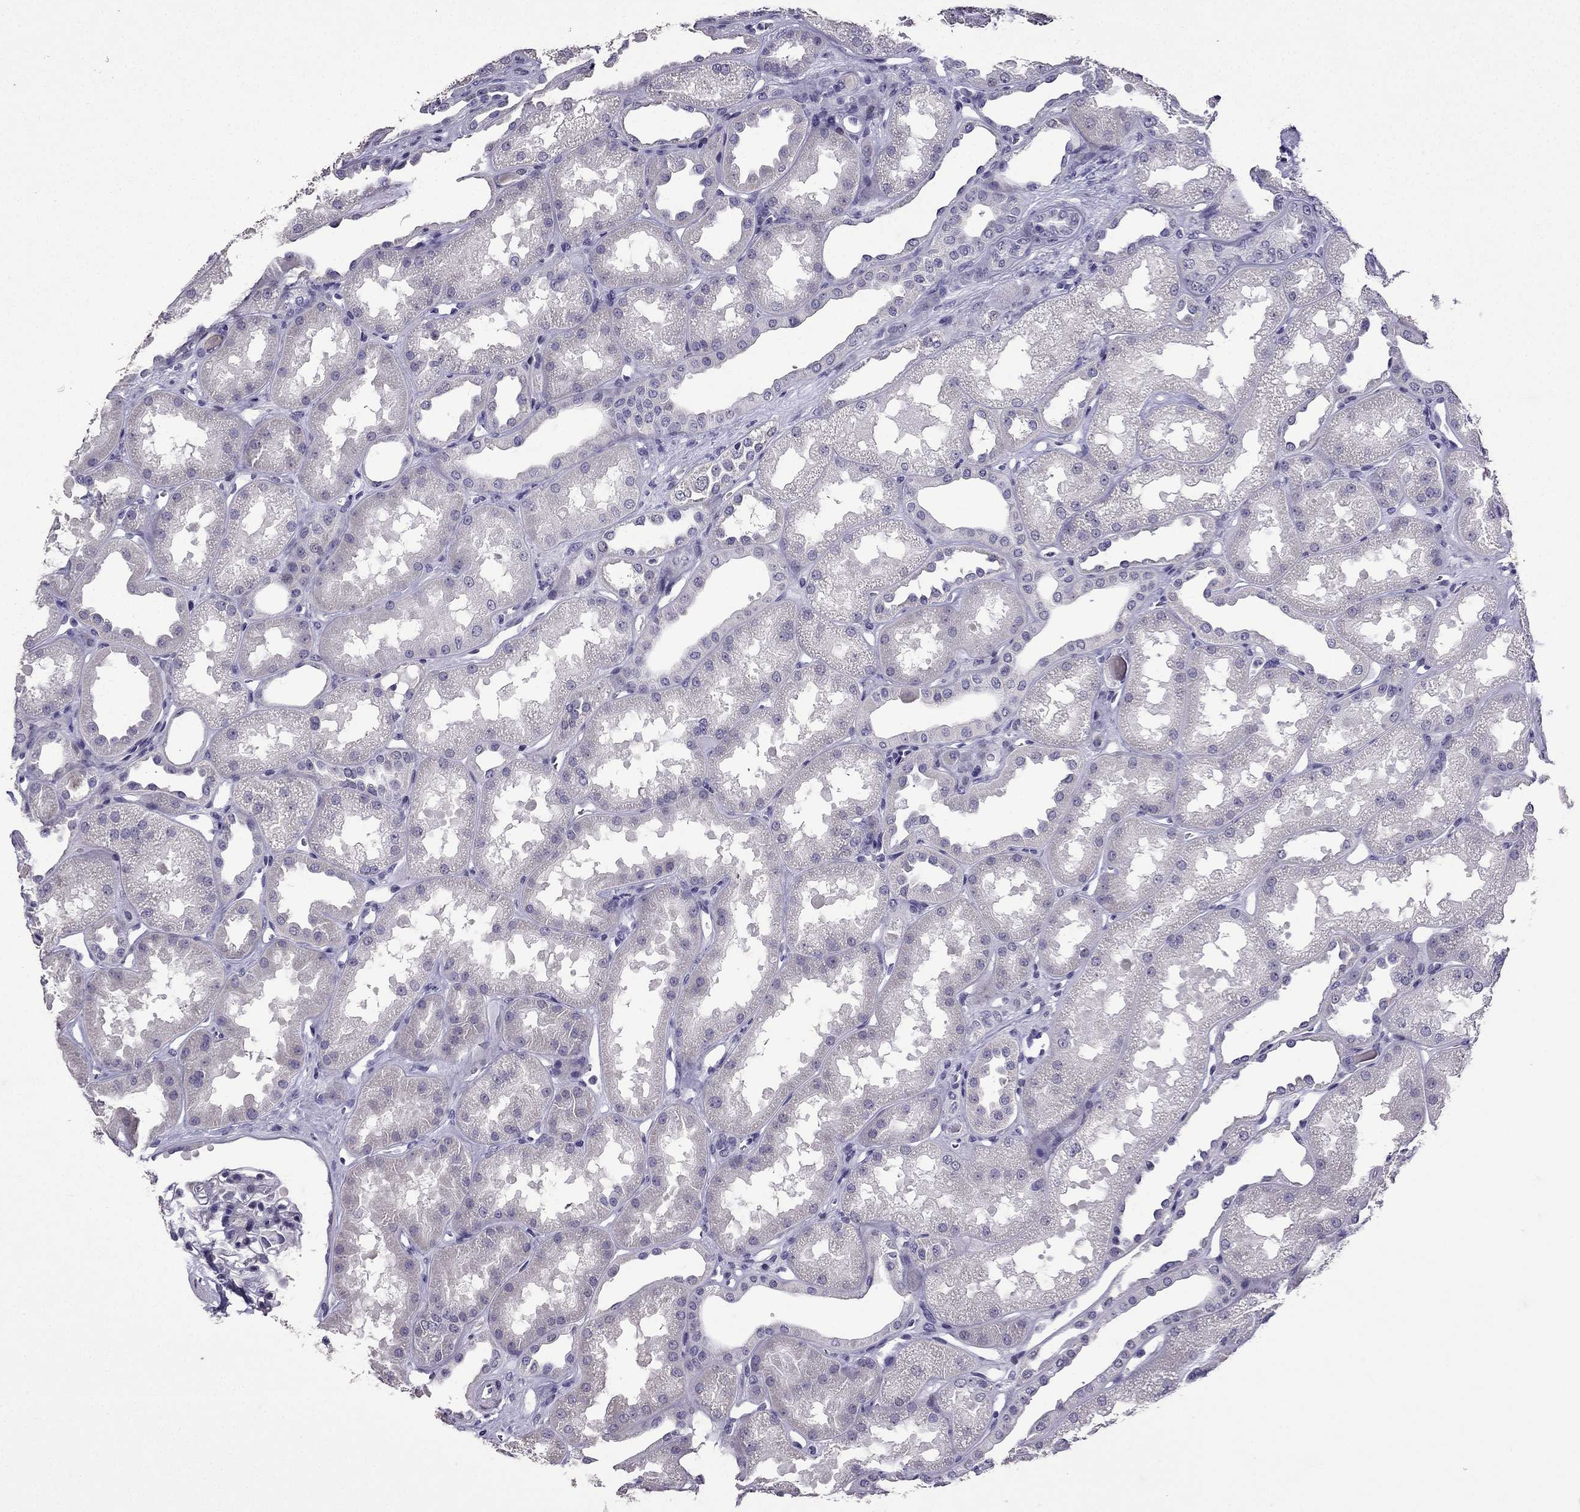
{"staining": {"intensity": "negative", "quantity": "none", "location": "none"}, "tissue": "kidney", "cell_type": "Cells in glomeruli", "image_type": "normal", "snomed": [{"axis": "morphology", "description": "Normal tissue, NOS"}, {"axis": "topography", "description": "Kidney"}], "caption": "Protein analysis of normal kidney demonstrates no significant positivity in cells in glomeruli.", "gene": "TTN", "patient": {"sex": "male", "age": 61}}